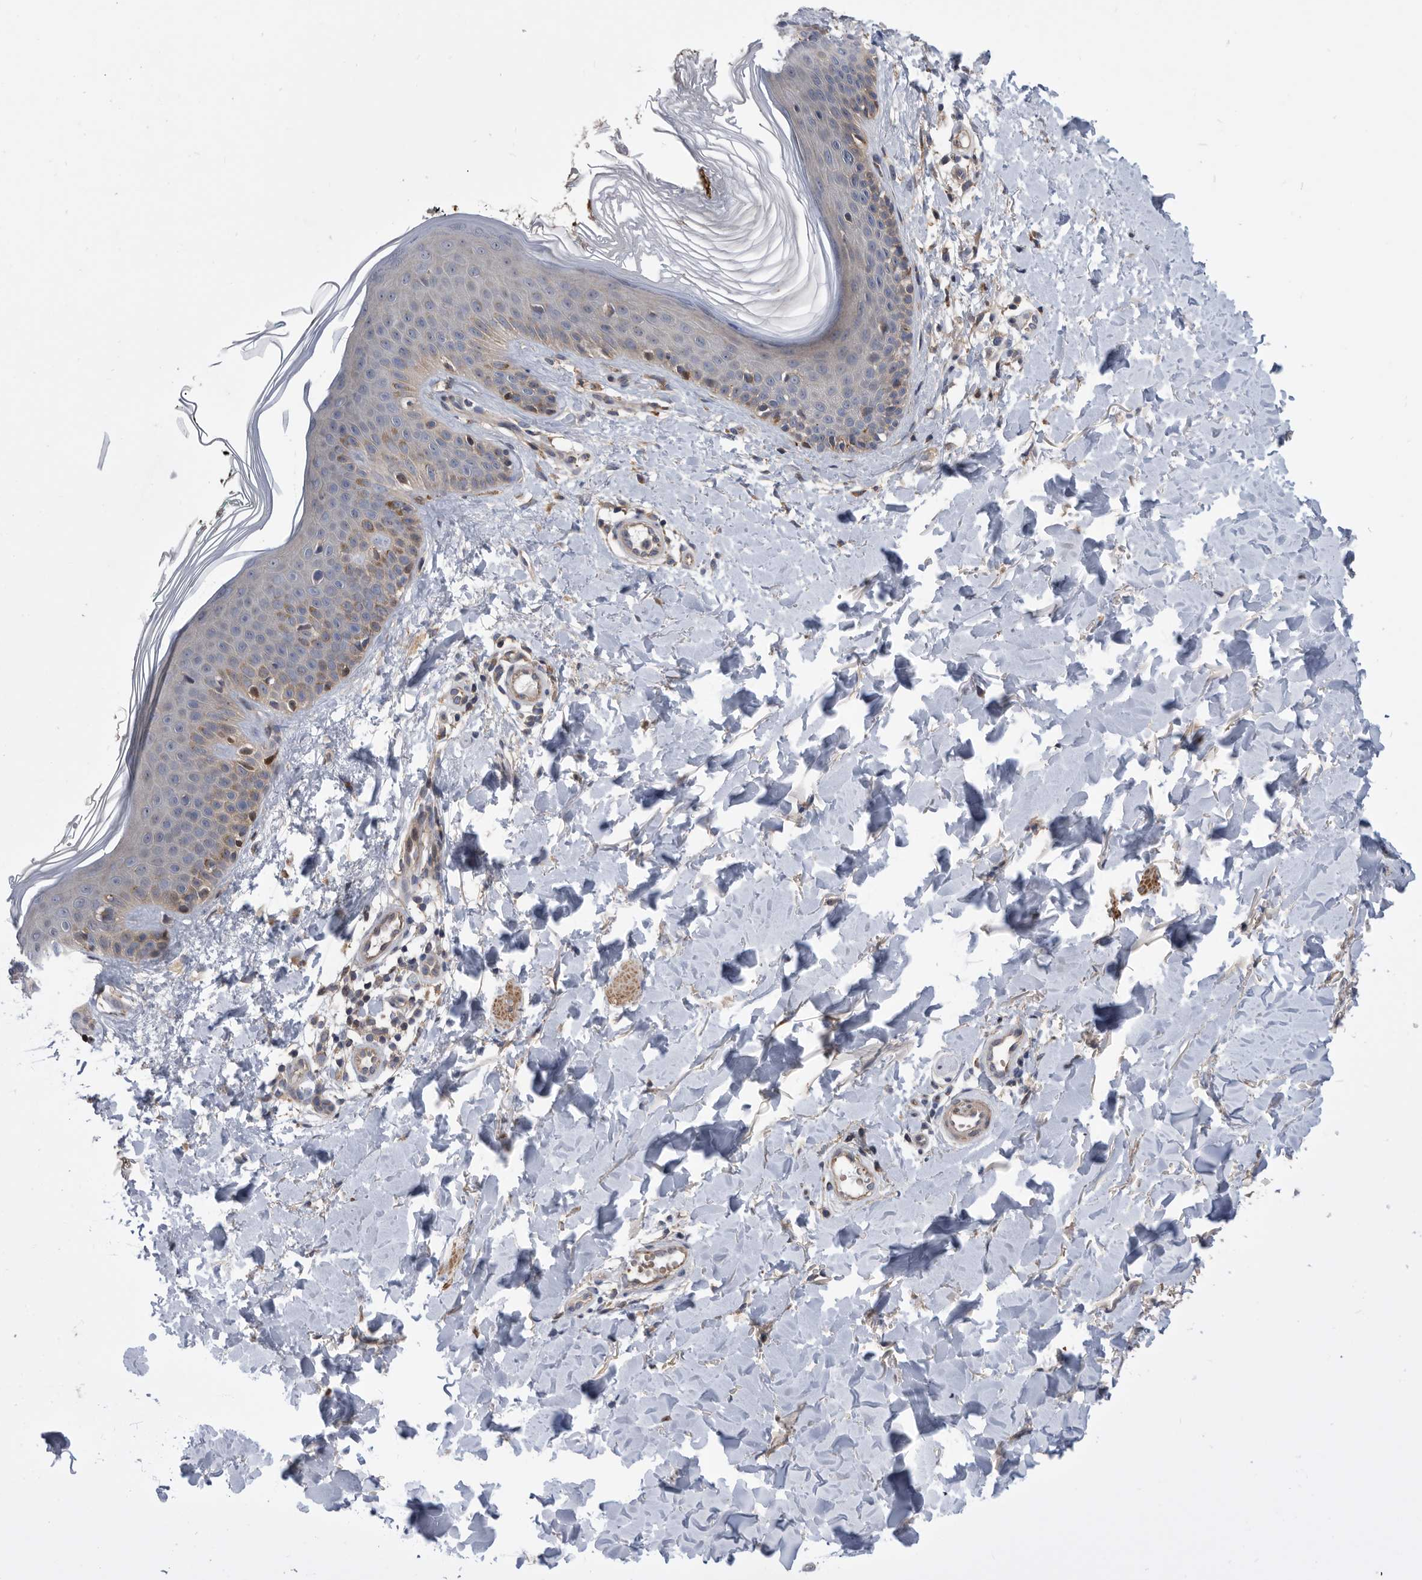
{"staining": {"intensity": "weak", "quantity": ">75%", "location": "cytoplasmic/membranous"}, "tissue": "skin", "cell_type": "Fibroblasts", "image_type": "normal", "snomed": [{"axis": "morphology", "description": "Normal tissue, NOS"}, {"axis": "topography", "description": "Skin"}], "caption": "IHC micrograph of benign skin: human skin stained using immunohistochemistry demonstrates low levels of weak protein expression localized specifically in the cytoplasmic/membranous of fibroblasts, appearing as a cytoplasmic/membranous brown color.", "gene": "BAIAP3", "patient": {"sex": "male", "age": 37}}